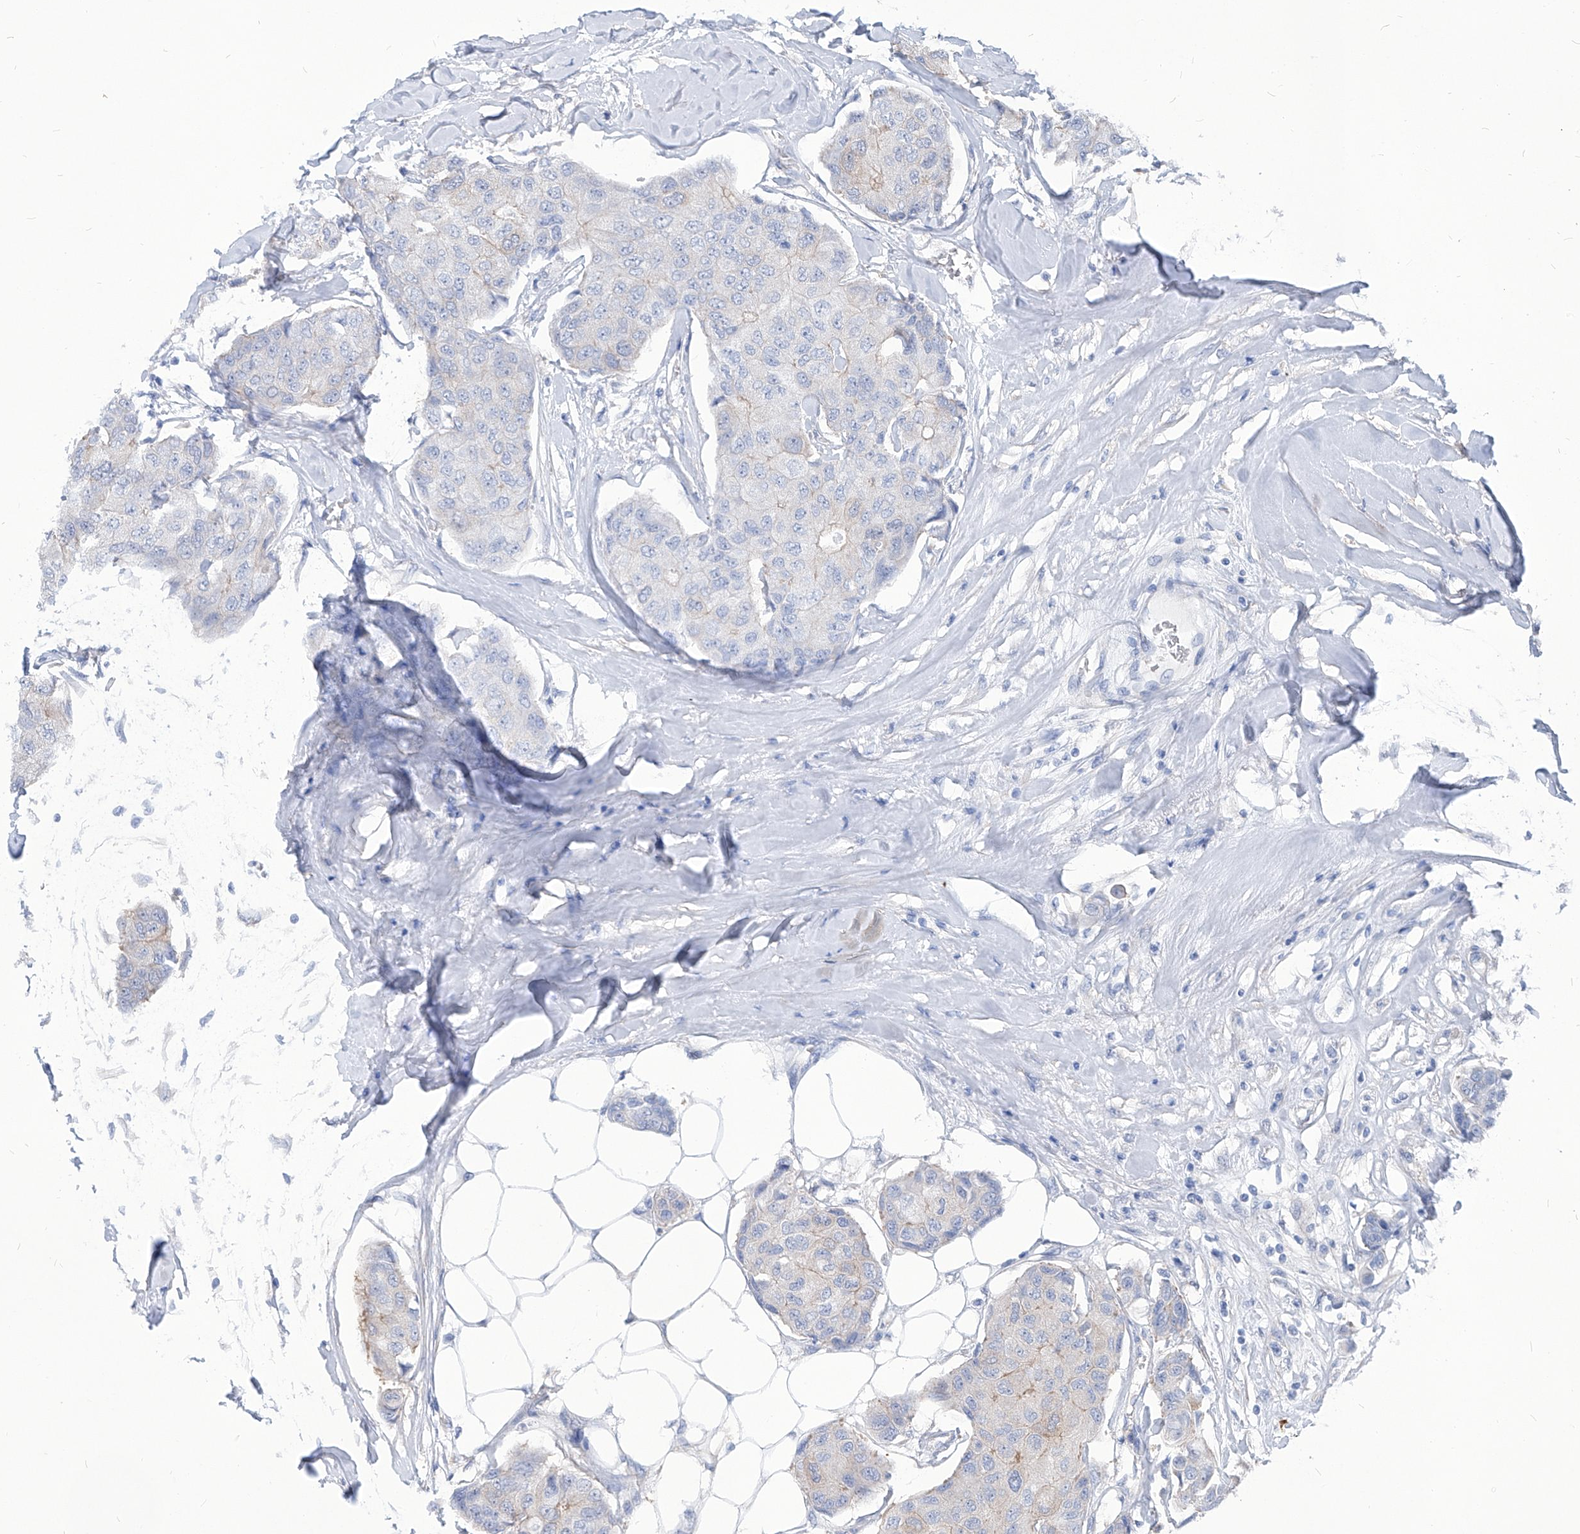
{"staining": {"intensity": "negative", "quantity": "none", "location": "none"}, "tissue": "breast cancer", "cell_type": "Tumor cells", "image_type": "cancer", "snomed": [{"axis": "morphology", "description": "Duct carcinoma"}, {"axis": "topography", "description": "Breast"}], "caption": "Image shows no significant protein staining in tumor cells of breast cancer.", "gene": "AKAP10", "patient": {"sex": "female", "age": 80}}